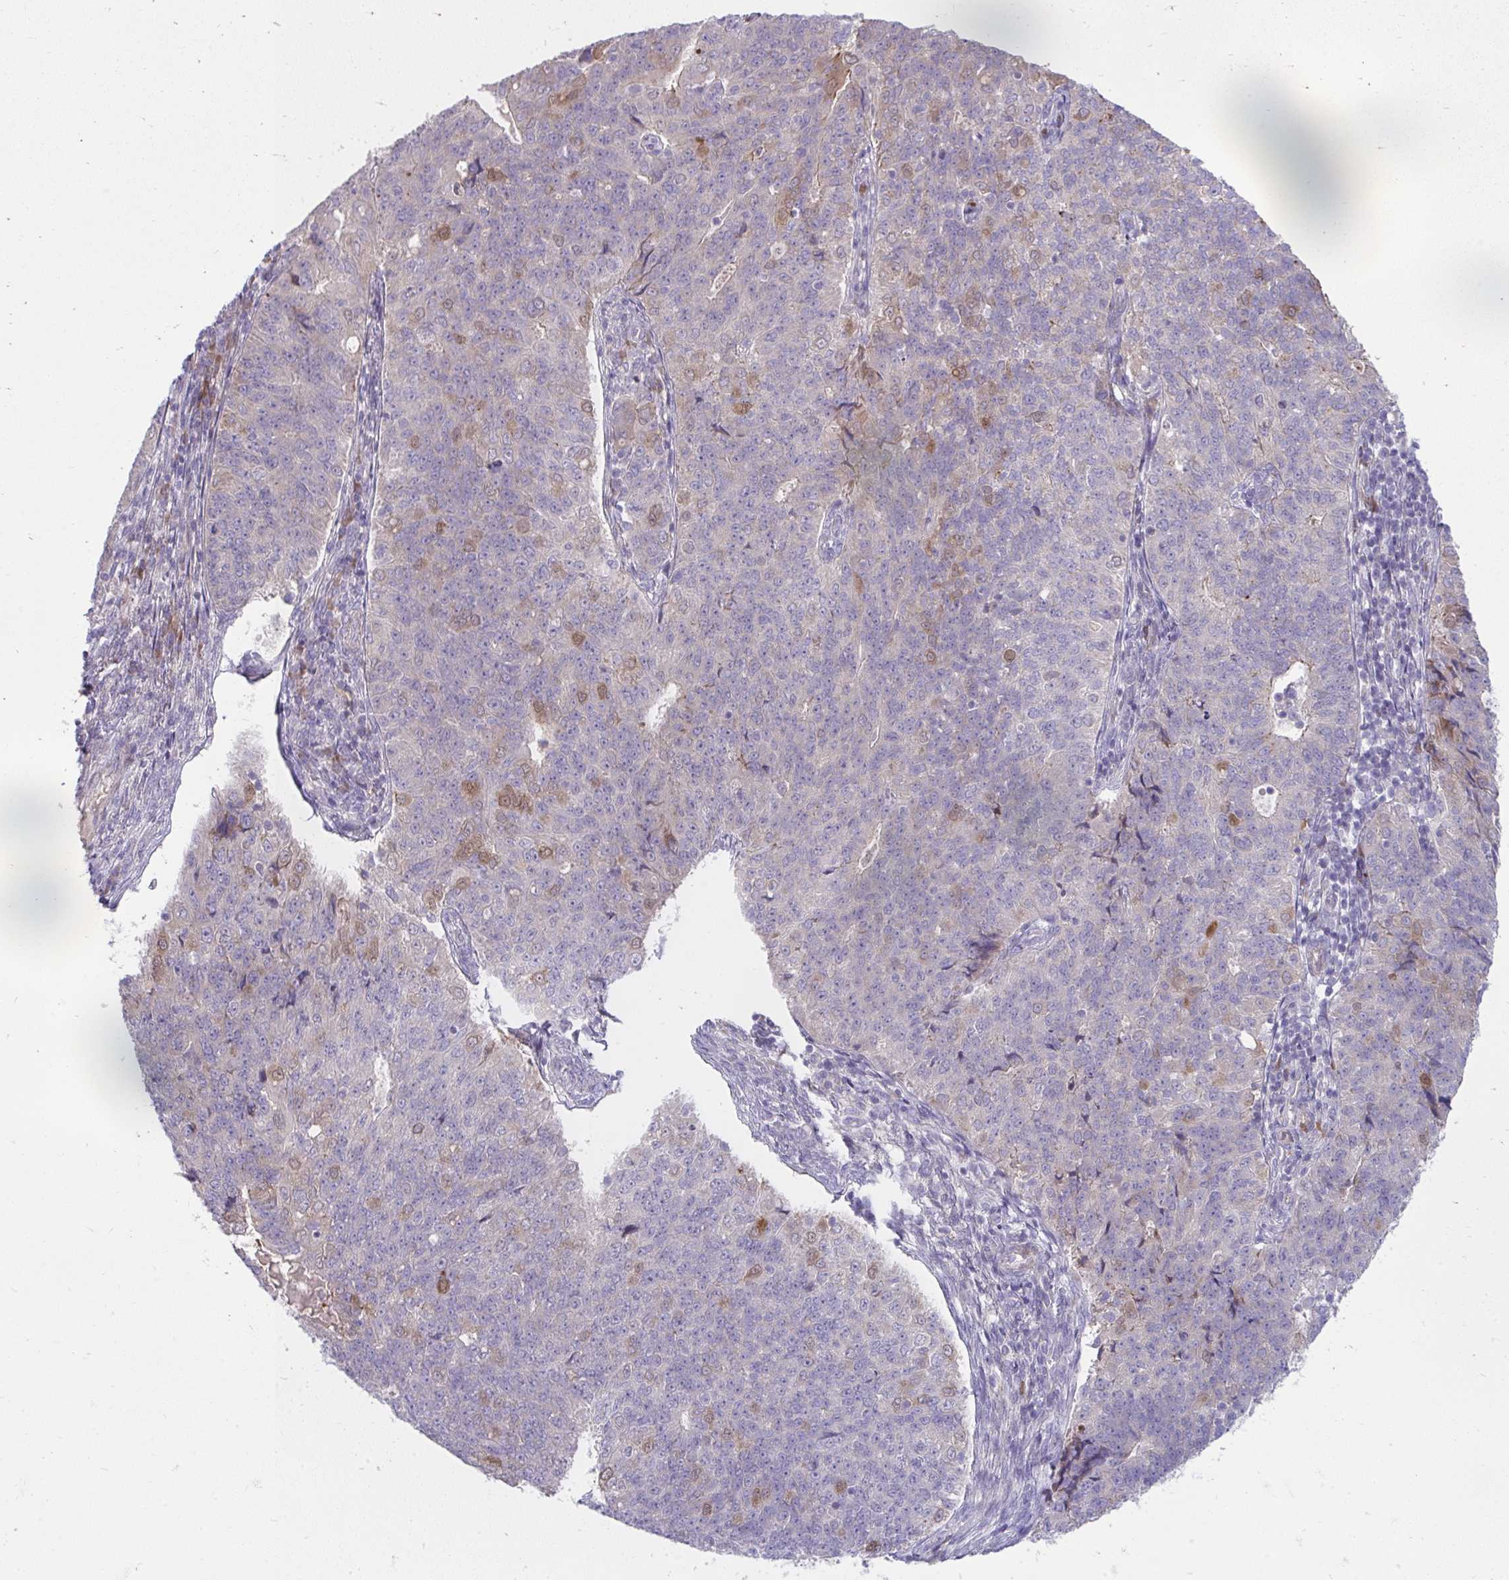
{"staining": {"intensity": "moderate", "quantity": "<25%", "location": "cytoplasmic/membranous"}, "tissue": "endometrial cancer", "cell_type": "Tumor cells", "image_type": "cancer", "snomed": [{"axis": "morphology", "description": "Adenocarcinoma, NOS"}, {"axis": "topography", "description": "Endometrium"}], "caption": "Adenocarcinoma (endometrial) stained with DAB immunohistochemistry (IHC) demonstrates low levels of moderate cytoplasmic/membranous staining in approximately <25% of tumor cells.", "gene": "PIGZ", "patient": {"sex": "female", "age": 43}}